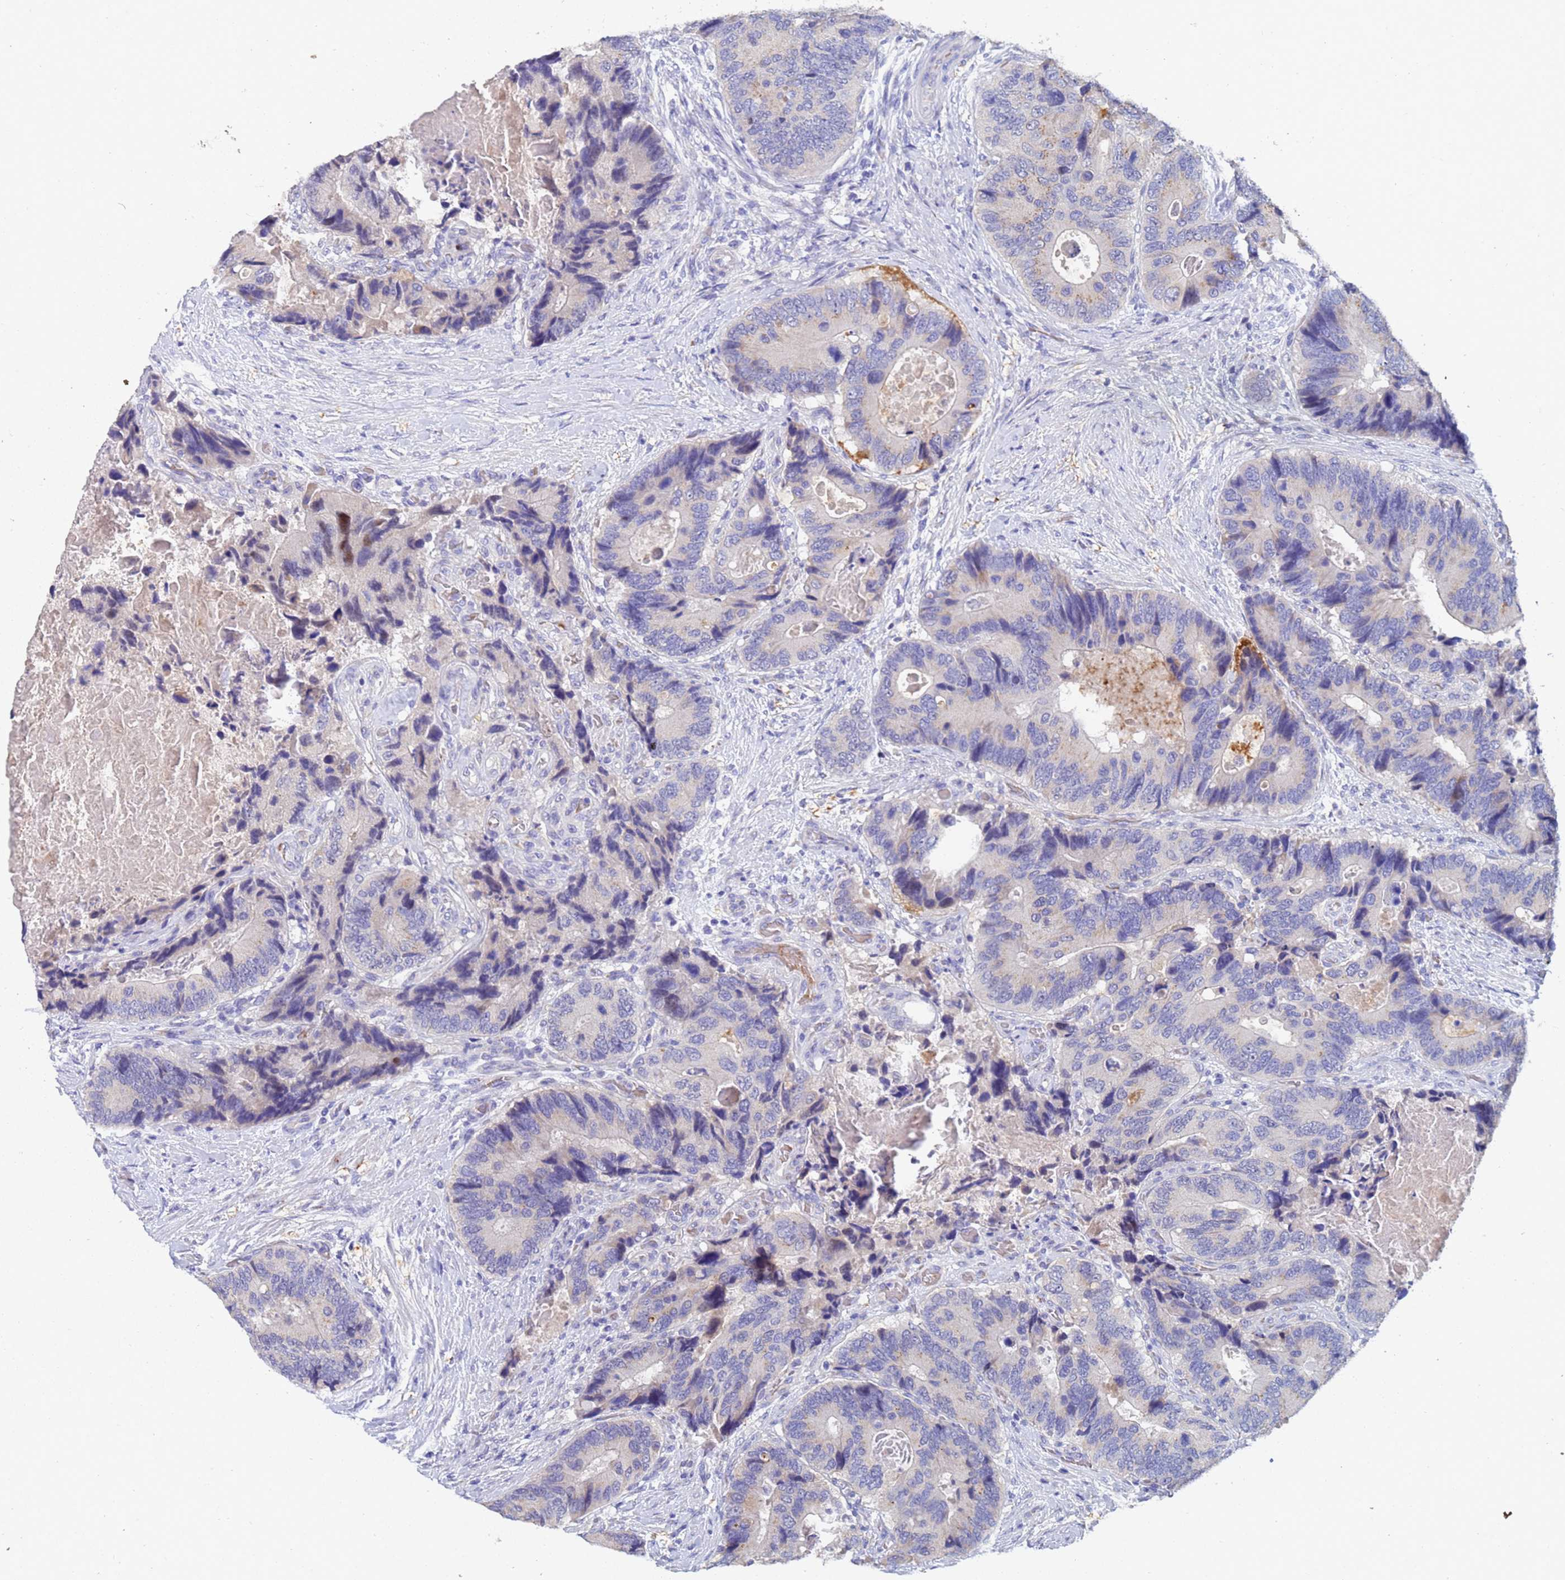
{"staining": {"intensity": "negative", "quantity": "none", "location": "none"}, "tissue": "colorectal cancer", "cell_type": "Tumor cells", "image_type": "cancer", "snomed": [{"axis": "morphology", "description": "Adenocarcinoma, NOS"}, {"axis": "topography", "description": "Colon"}], "caption": "The histopathology image exhibits no significant staining in tumor cells of adenocarcinoma (colorectal).", "gene": "IHO1", "patient": {"sex": "male", "age": 84}}